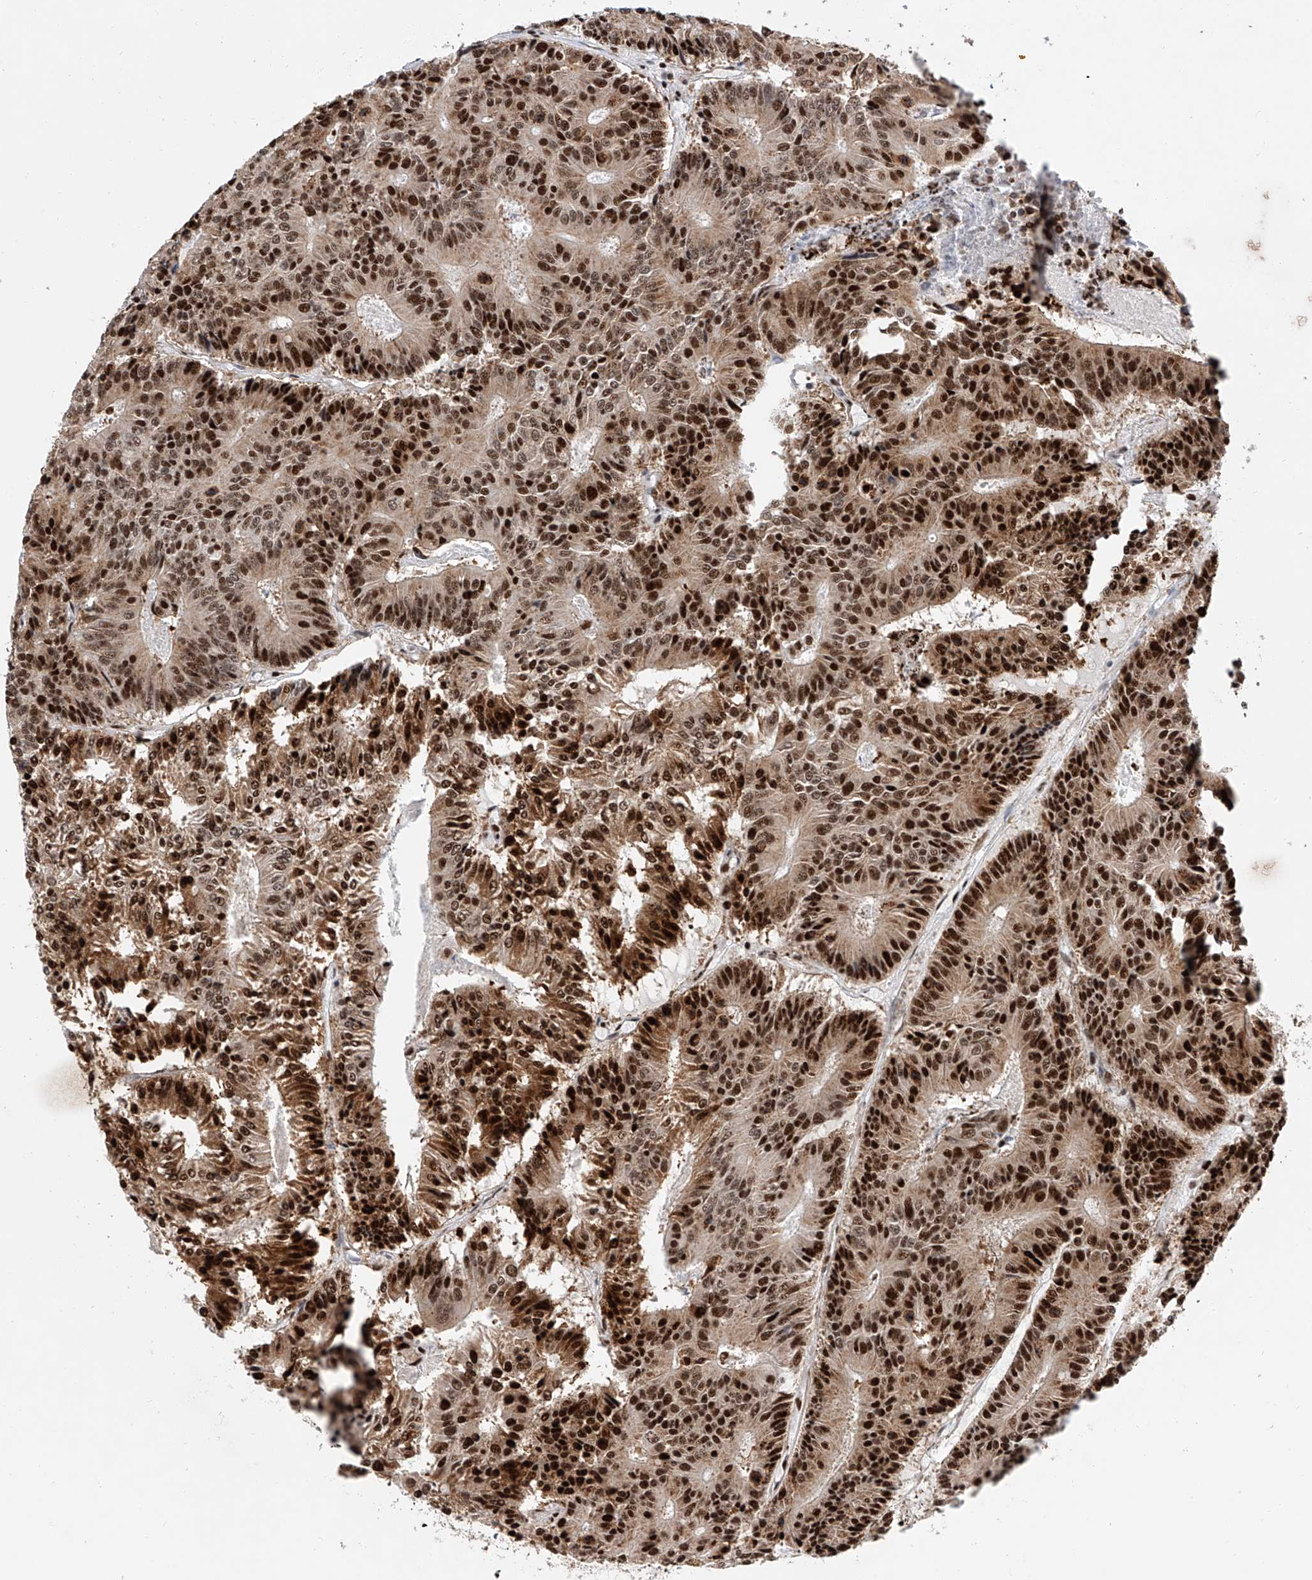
{"staining": {"intensity": "strong", "quantity": ">75%", "location": "nuclear"}, "tissue": "colorectal cancer", "cell_type": "Tumor cells", "image_type": "cancer", "snomed": [{"axis": "morphology", "description": "Adenocarcinoma, NOS"}, {"axis": "topography", "description": "Colon"}], "caption": "There is high levels of strong nuclear staining in tumor cells of adenocarcinoma (colorectal), as demonstrated by immunohistochemical staining (brown color).", "gene": "SRSF6", "patient": {"sex": "male", "age": 83}}